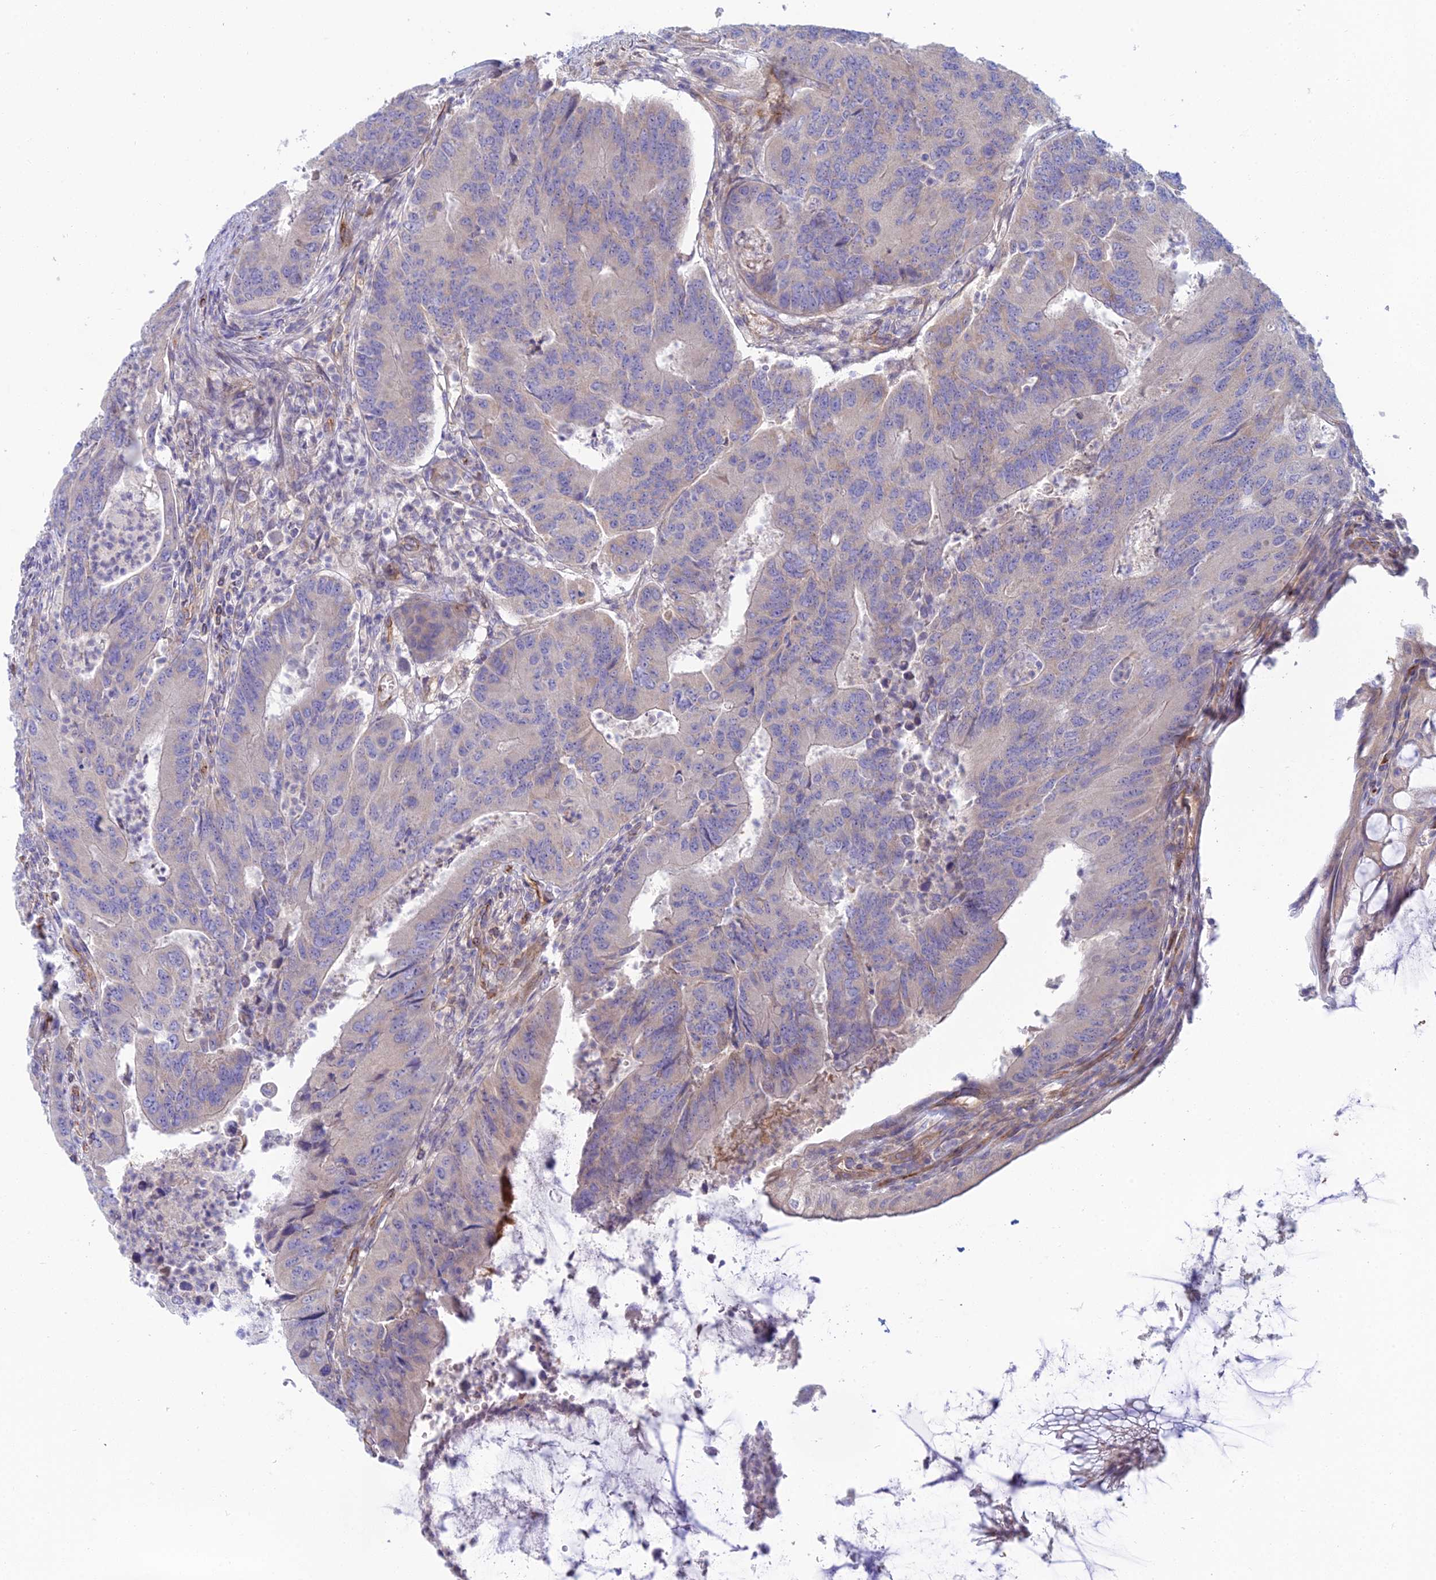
{"staining": {"intensity": "negative", "quantity": "none", "location": "none"}, "tissue": "colorectal cancer", "cell_type": "Tumor cells", "image_type": "cancer", "snomed": [{"axis": "morphology", "description": "Adenocarcinoma, NOS"}, {"axis": "topography", "description": "Colon"}], "caption": "Tumor cells are negative for protein expression in human colorectal cancer.", "gene": "DUS2", "patient": {"sex": "female", "age": 67}}